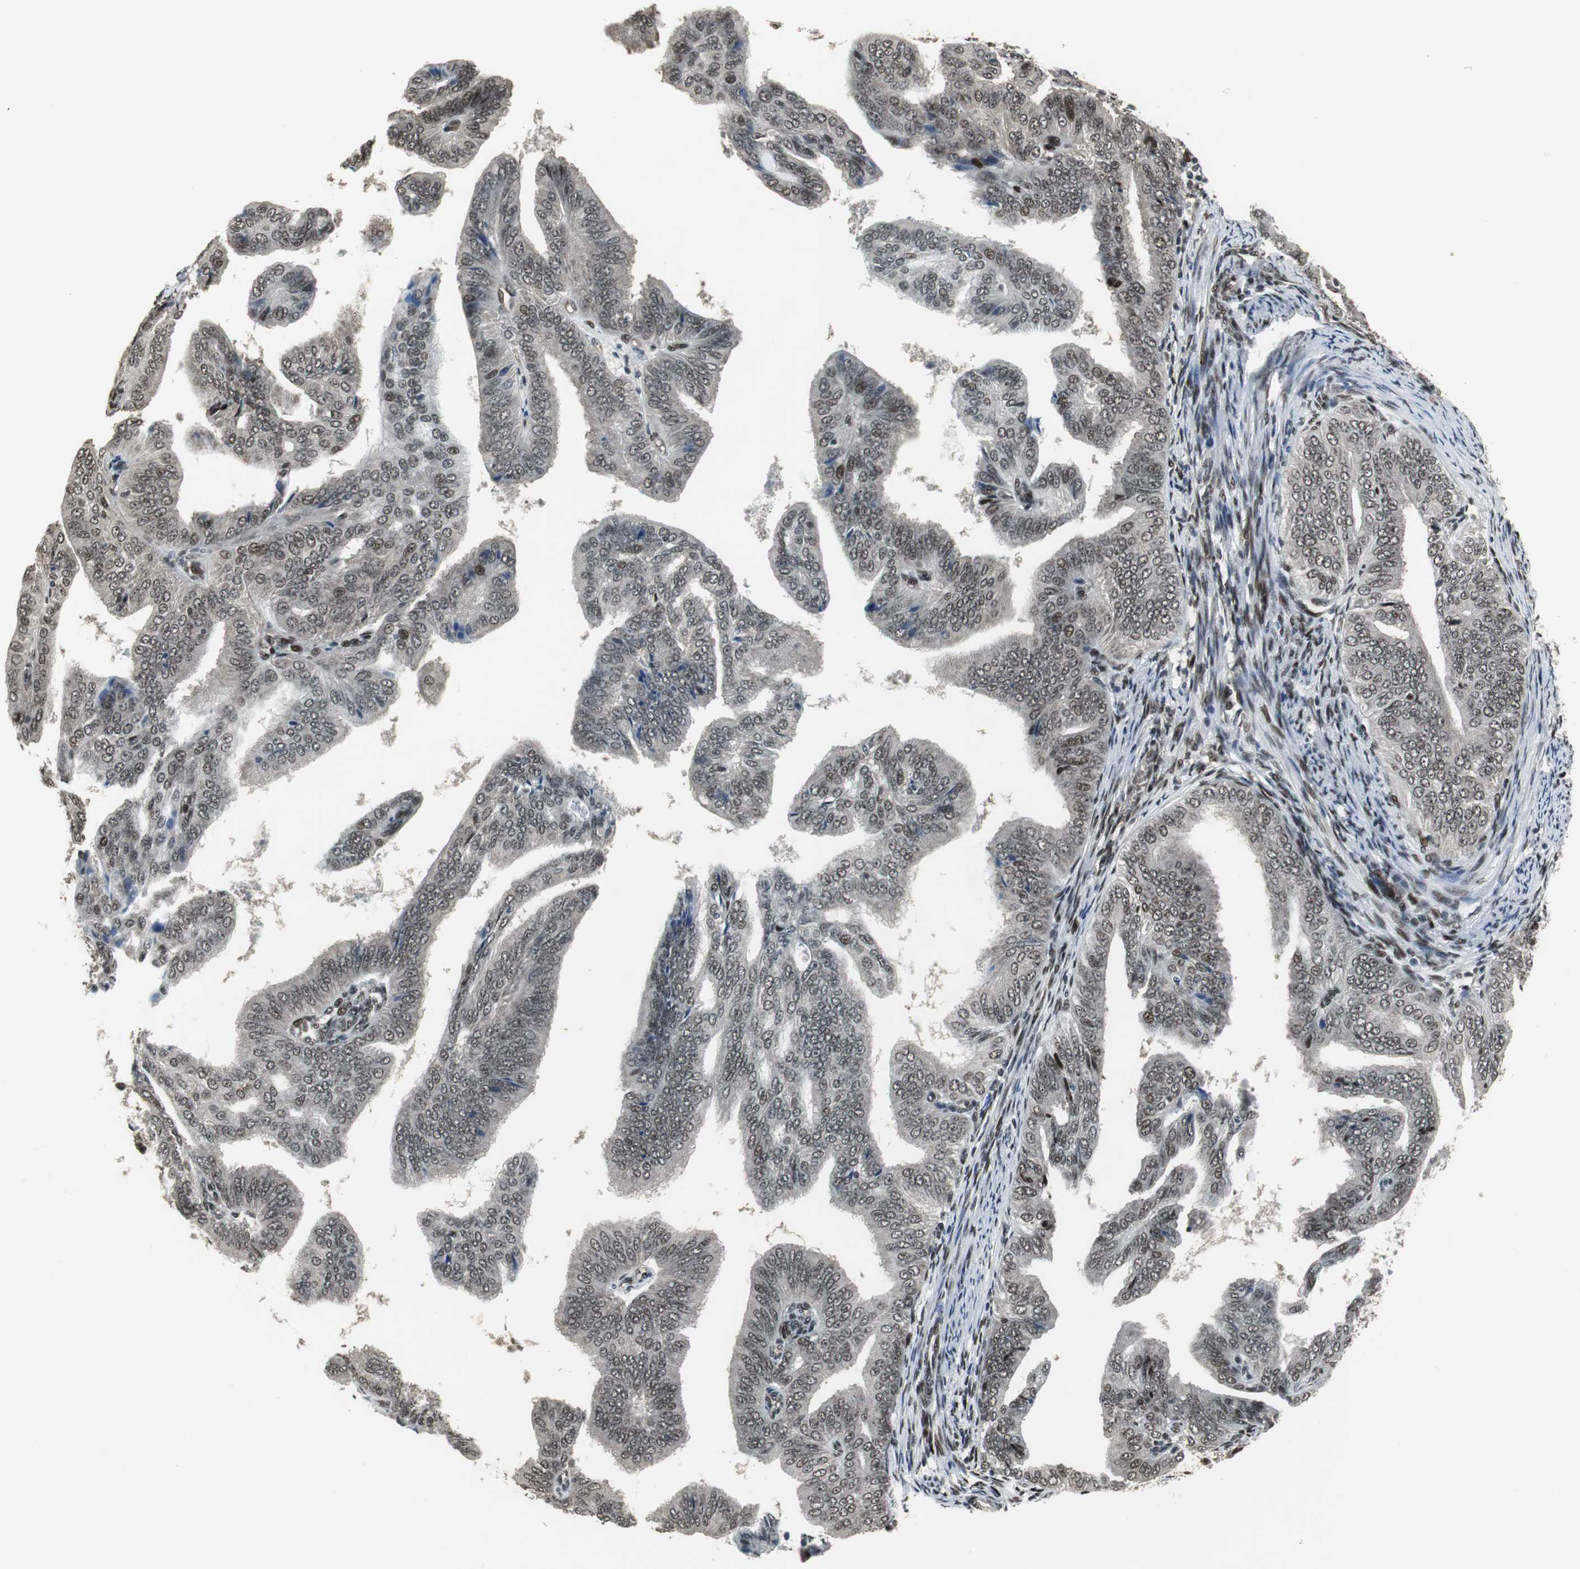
{"staining": {"intensity": "moderate", "quantity": ">75%", "location": "nuclear"}, "tissue": "endometrial cancer", "cell_type": "Tumor cells", "image_type": "cancer", "snomed": [{"axis": "morphology", "description": "Adenocarcinoma, NOS"}, {"axis": "topography", "description": "Endometrium"}], "caption": "IHC staining of endometrial adenocarcinoma, which exhibits medium levels of moderate nuclear expression in about >75% of tumor cells indicating moderate nuclear protein staining. The staining was performed using DAB (3,3'-diaminobenzidine) (brown) for protein detection and nuclei were counterstained in hematoxylin (blue).", "gene": "TAF5", "patient": {"sex": "female", "age": 58}}